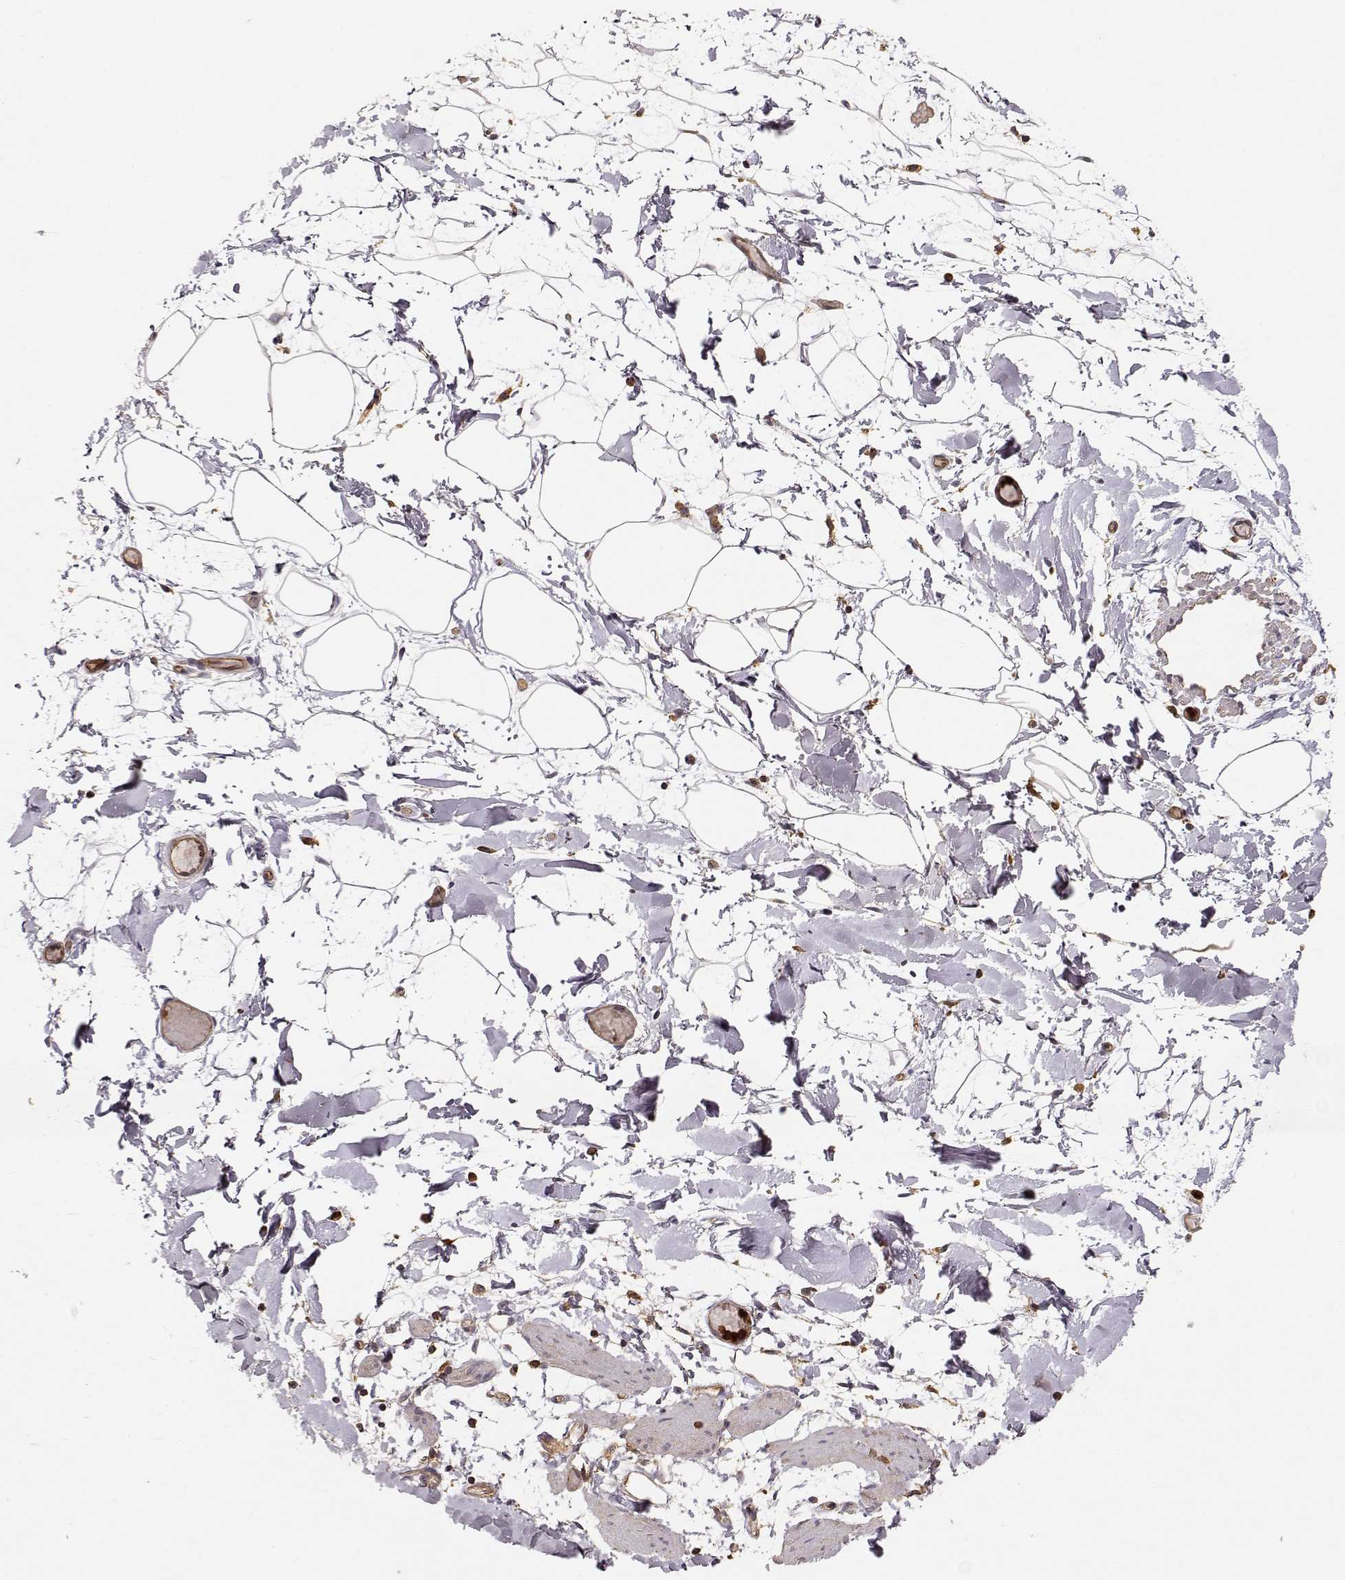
{"staining": {"intensity": "weak", "quantity": "<25%", "location": "cytoplasmic/membranous"}, "tissue": "adipose tissue", "cell_type": "Adipocytes", "image_type": "normal", "snomed": [{"axis": "morphology", "description": "Normal tissue, NOS"}, {"axis": "topography", "description": "Gallbladder"}, {"axis": "topography", "description": "Peripheral nerve tissue"}], "caption": "This image is of unremarkable adipose tissue stained with immunohistochemistry (IHC) to label a protein in brown with the nuclei are counter-stained blue. There is no expression in adipocytes.", "gene": "ARHGEF2", "patient": {"sex": "female", "age": 45}}